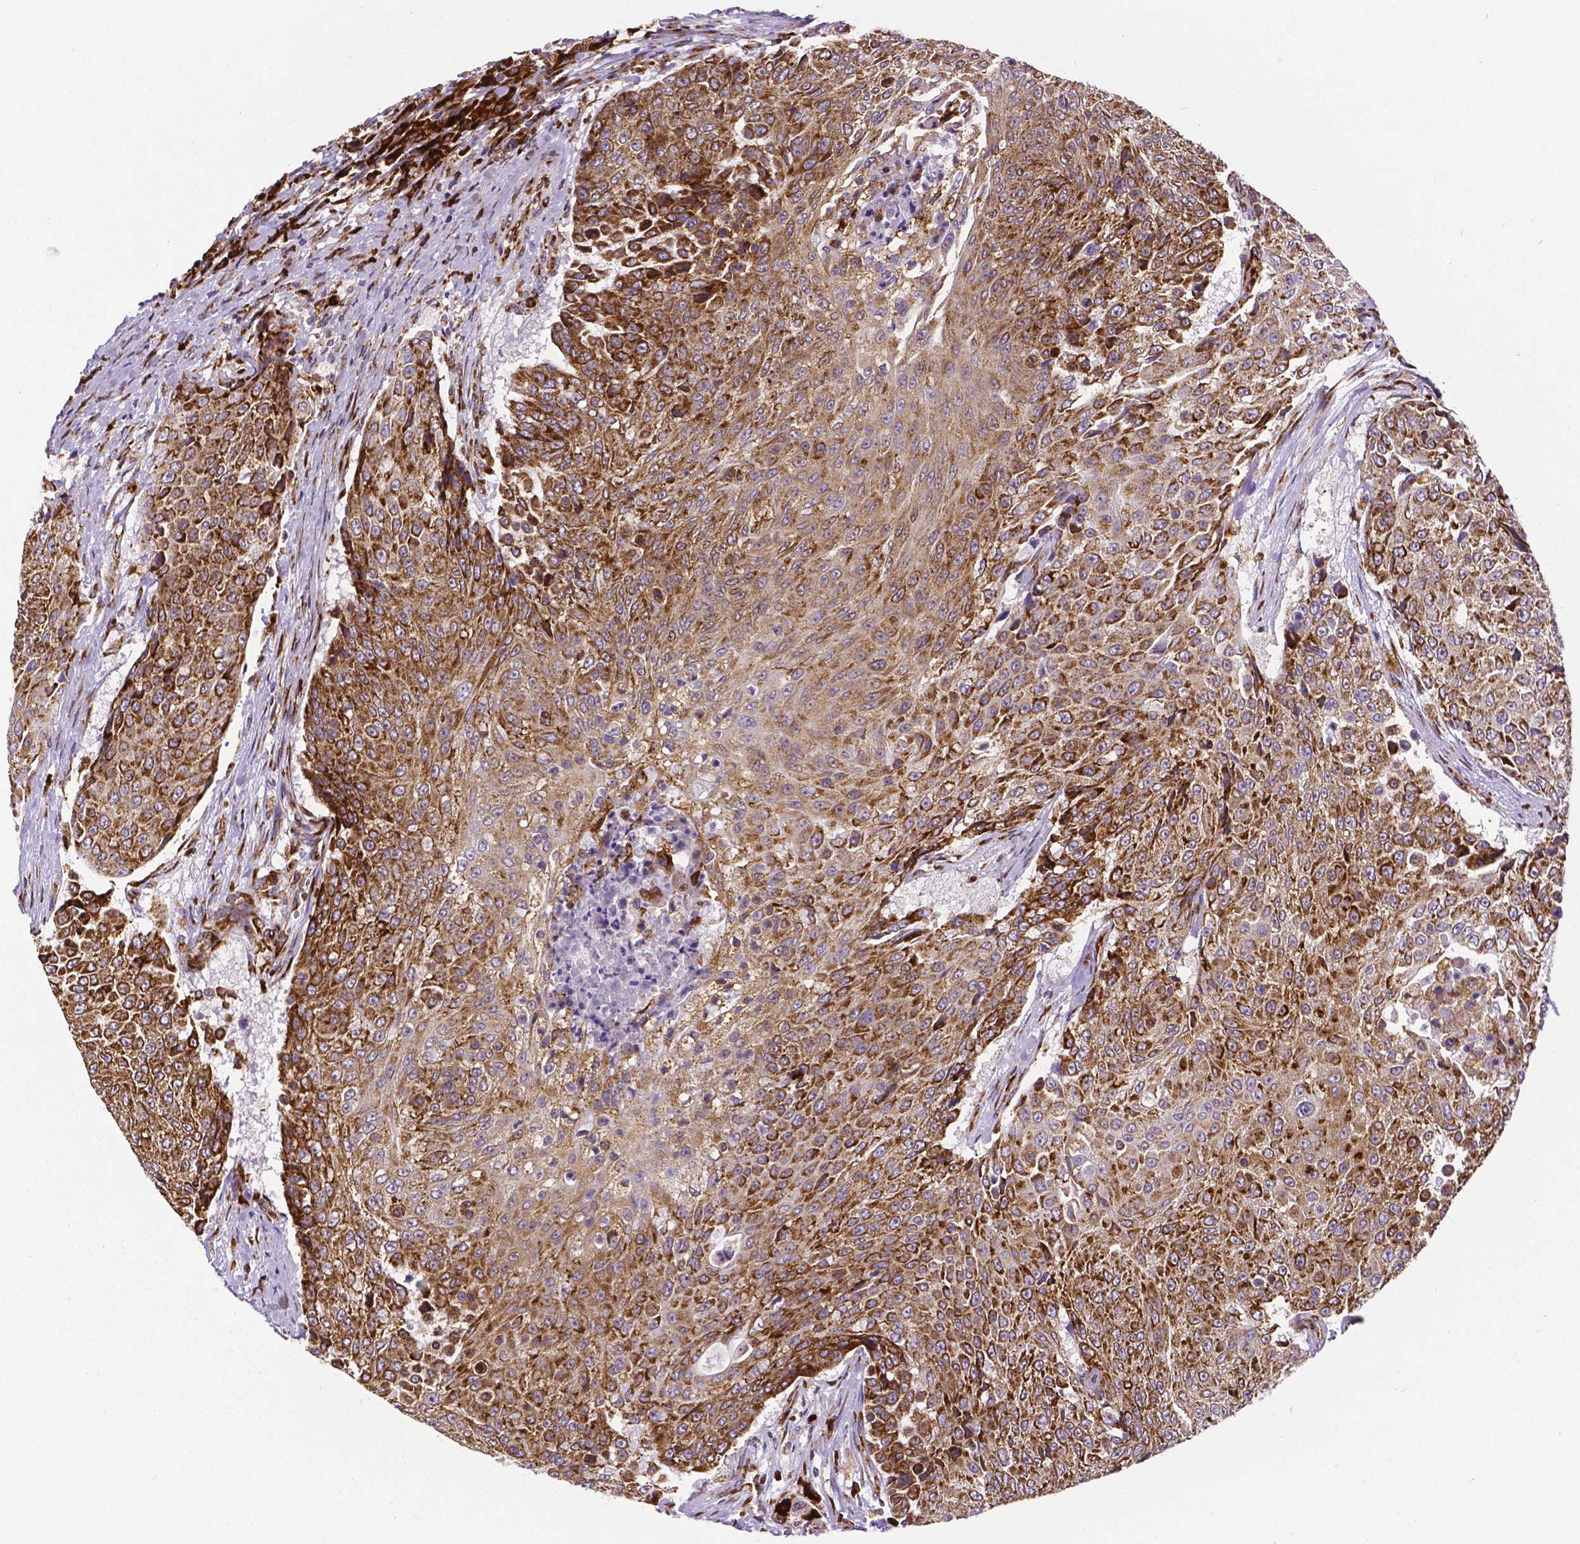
{"staining": {"intensity": "strong", "quantity": ">75%", "location": "cytoplasmic/membranous"}, "tissue": "urothelial cancer", "cell_type": "Tumor cells", "image_type": "cancer", "snomed": [{"axis": "morphology", "description": "Urothelial carcinoma, High grade"}, {"axis": "topography", "description": "Urinary bladder"}], "caption": "The histopathology image reveals staining of high-grade urothelial carcinoma, revealing strong cytoplasmic/membranous protein staining (brown color) within tumor cells.", "gene": "MTDH", "patient": {"sex": "female", "age": 63}}